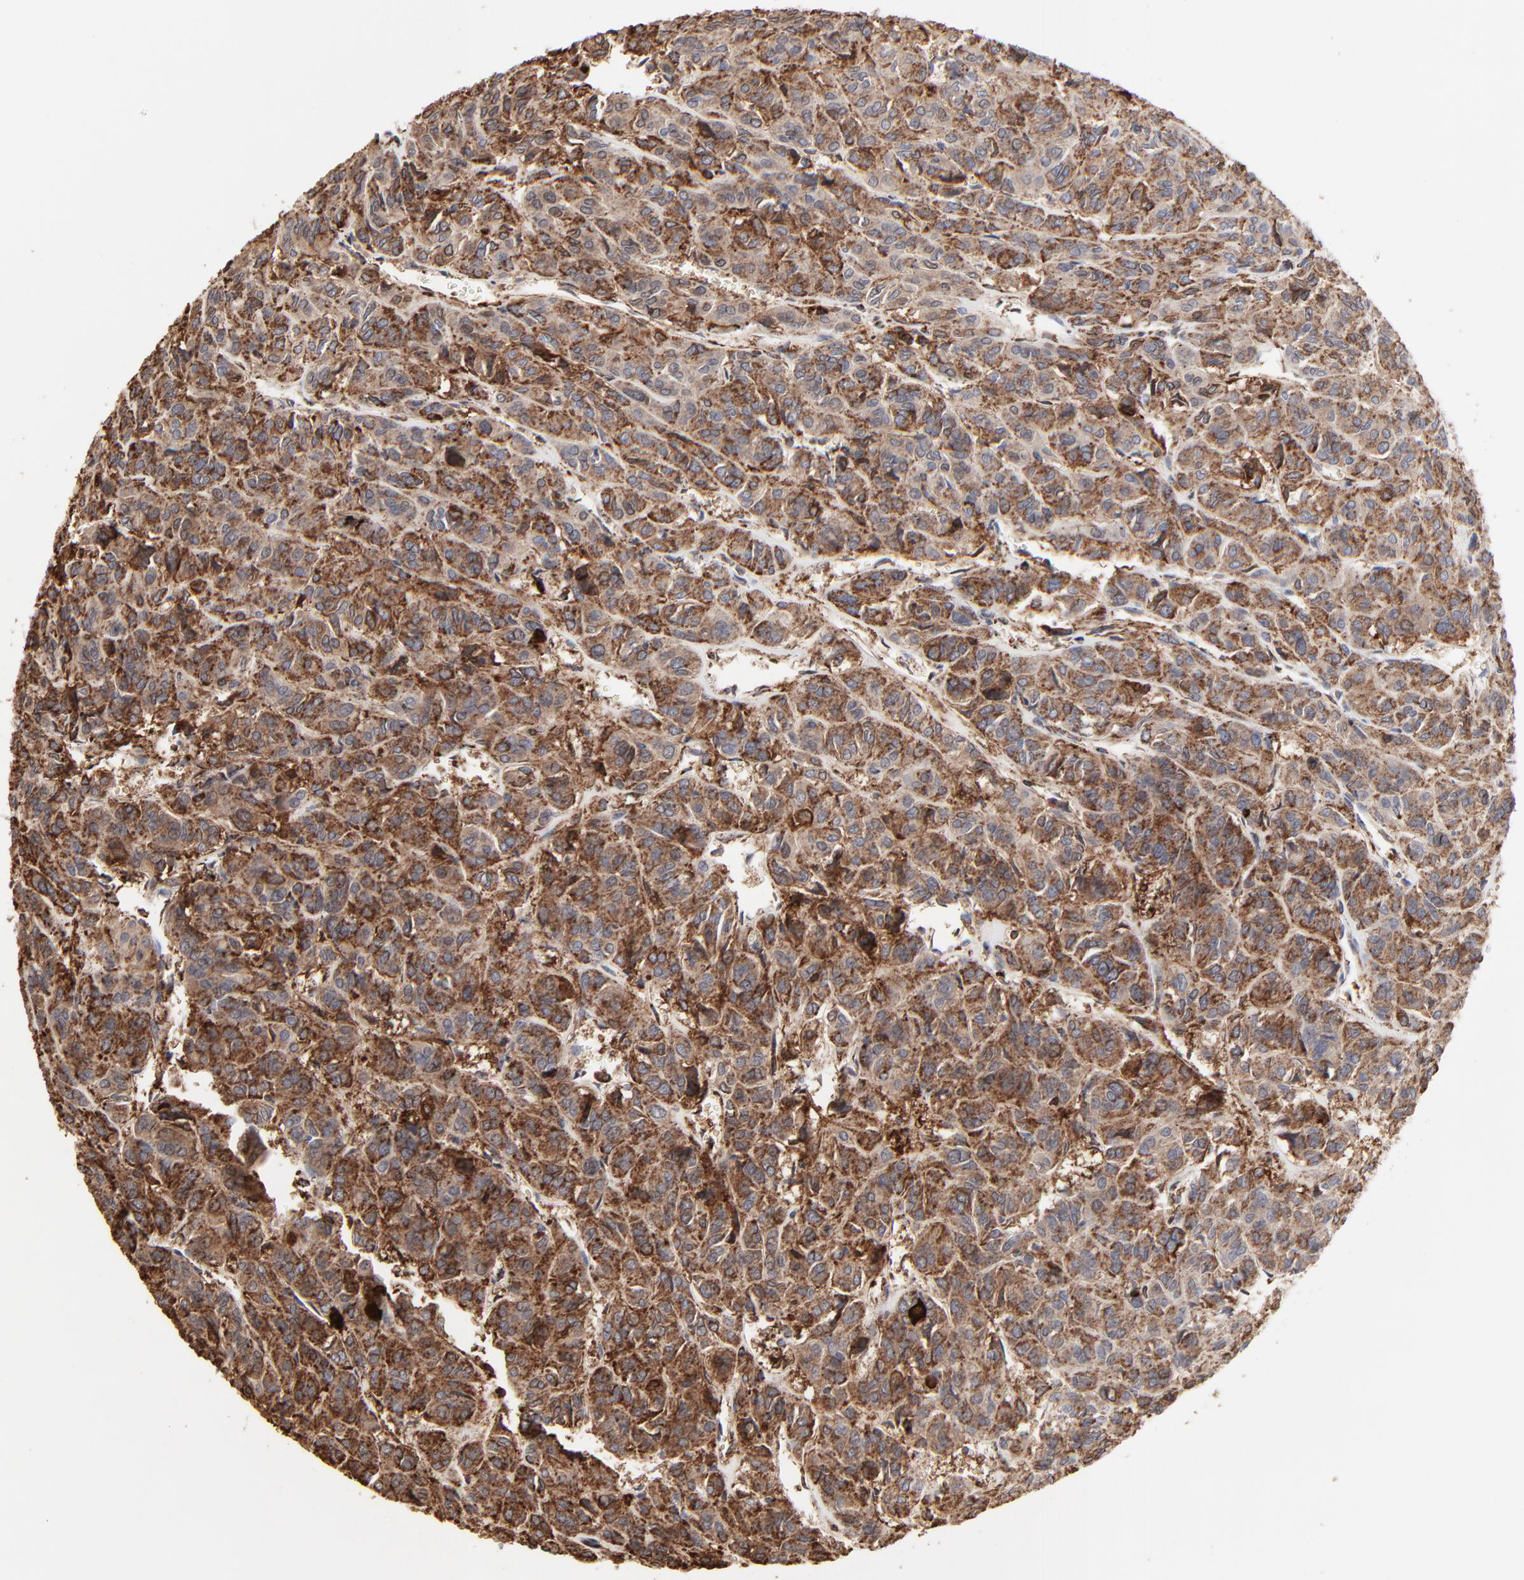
{"staining": {"intensity": "strong", "quantity": ">75%", "location": "cytoplasmic/membranous"}, "tissue": "thyroid cancer", "cell_type": "Tumor cells", "image_type": "cancer", "snomed": [{"axis": "morphology", "description": "Follicular adenoma carcinoma, NOS"}, {"axis": "topography", "description": "Thyroid gland"}], "caption": "Follicular adenoma carcinoma (thyroid) tissue shows strong cytoplasmic/membranous expression in approximately >75% of tumor cells", "gene": "SLC6A14", "patient": {"sex": "female", "age": 71}}